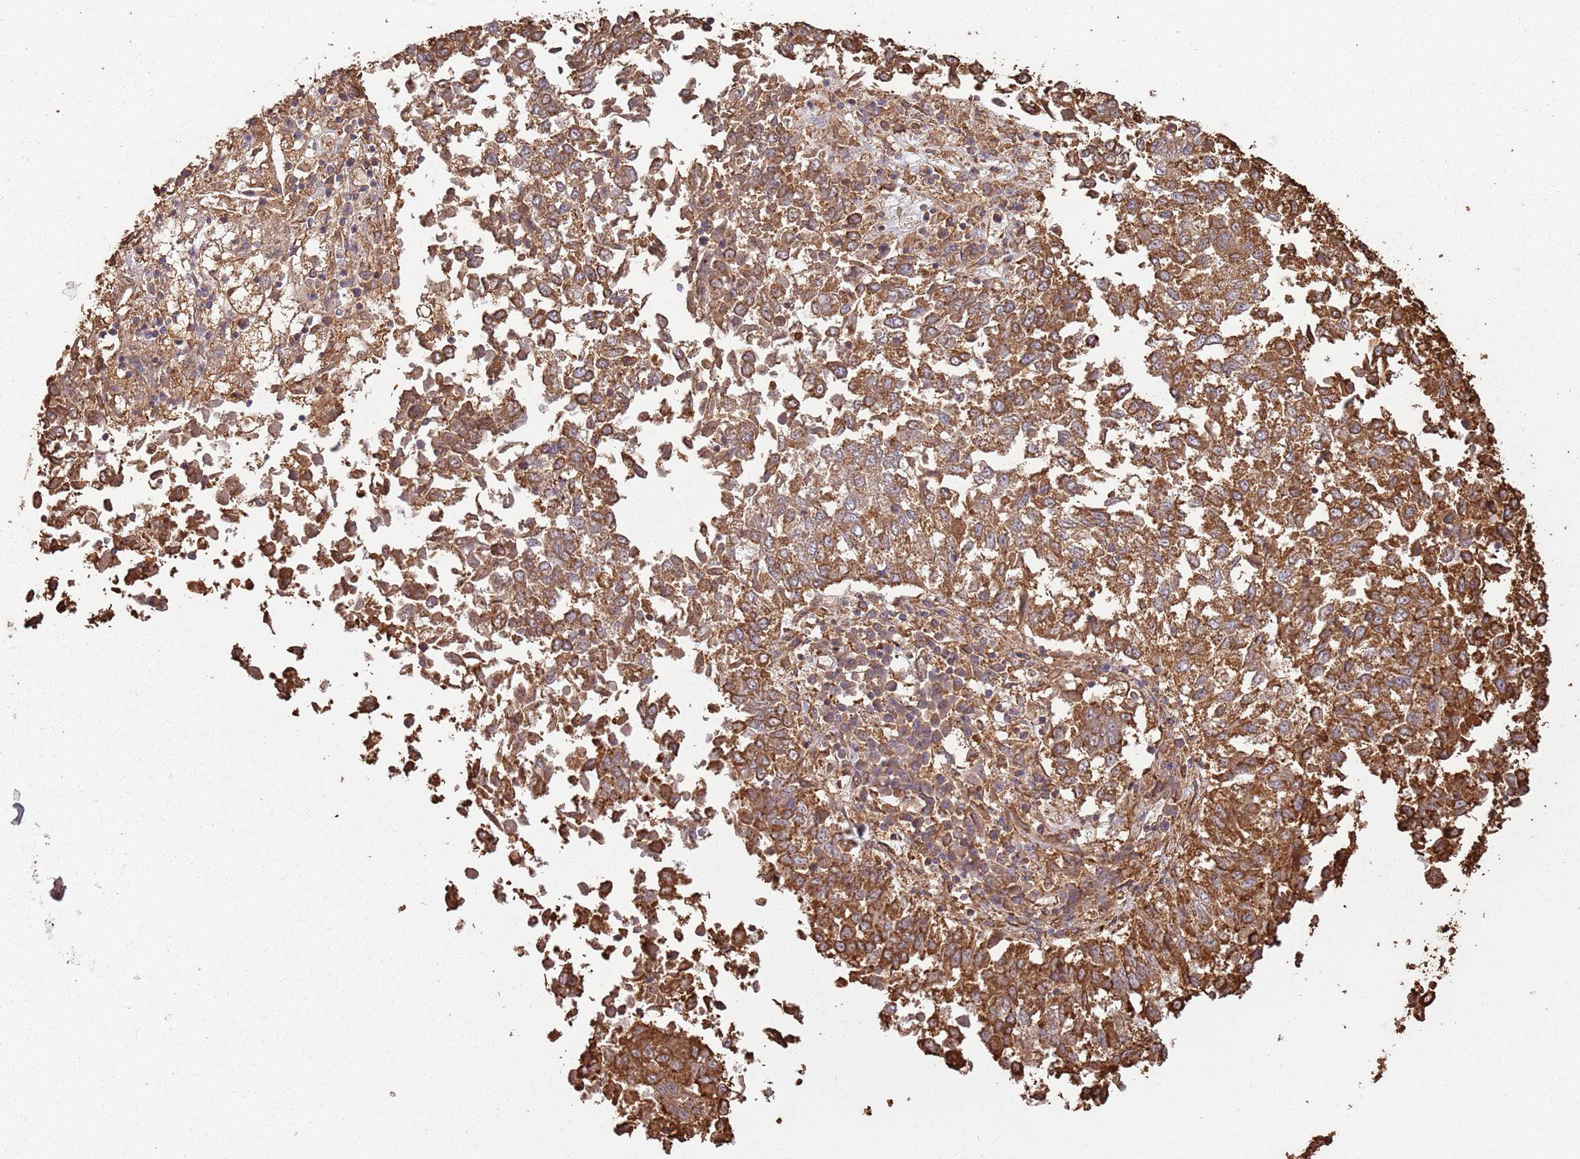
{"staining": {"intensity": "strong", "quantity": ">75%", "location": "cytoplasmic/membranous"}, "tissue": "lung cancer", "cell_type": "Tumor cells", "image_type": "cancer", "snomed": [{"axis": "morphology", "description": "Squamous cell carcinoma, NOS"}, {"axis": "topography", "description": "Lung"}], "caption": "There is high levels of strong cytoplasmic/membranous expression in tumor cells of lung cancer, as demonstrated by immunohistochemical staining (brown color).", "gene": "ATOSB", "patient": {"sex": "male", "age": 73}}